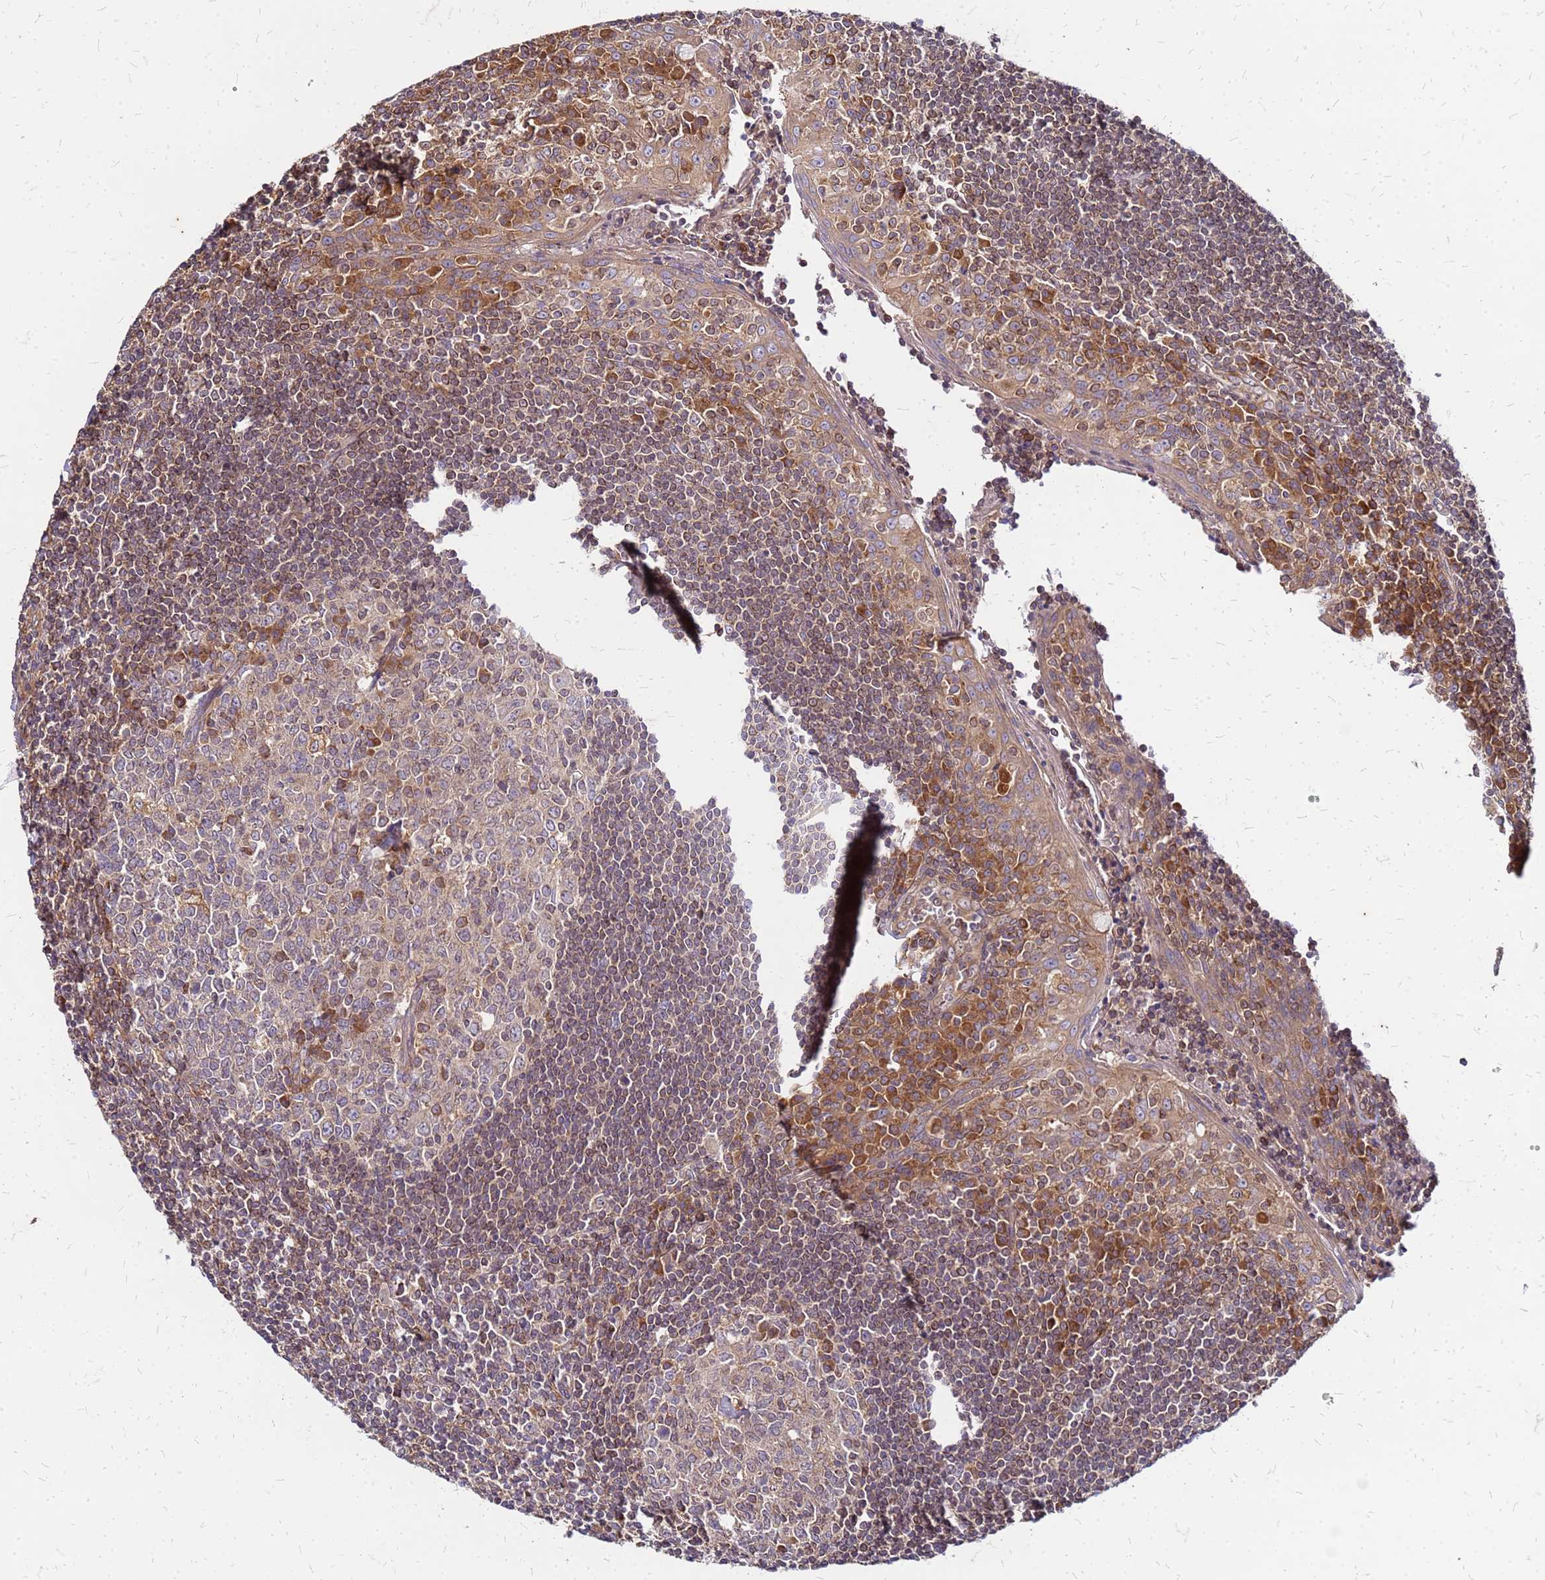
{"staining": {"intensity": "strong", "quantity": "<25%", "location": "cytoplasmic/membranous"}, "tissue": "tonsil", "cell_type": "Germinal center cells", "image_type": "normal", "snomed": [{"axis": "morphology", "description": "Normal tissue, NOS"}, {"axis": "topography", "description": "Tonsil"}], "caption": "The image reveals staining of benign tonsil, revealing strong cytoplasmic/membranous protein positivity (brown color) within germinal center cells.", "gene": "CYBC1", "patient": {"sex": "male", "age": 27}}